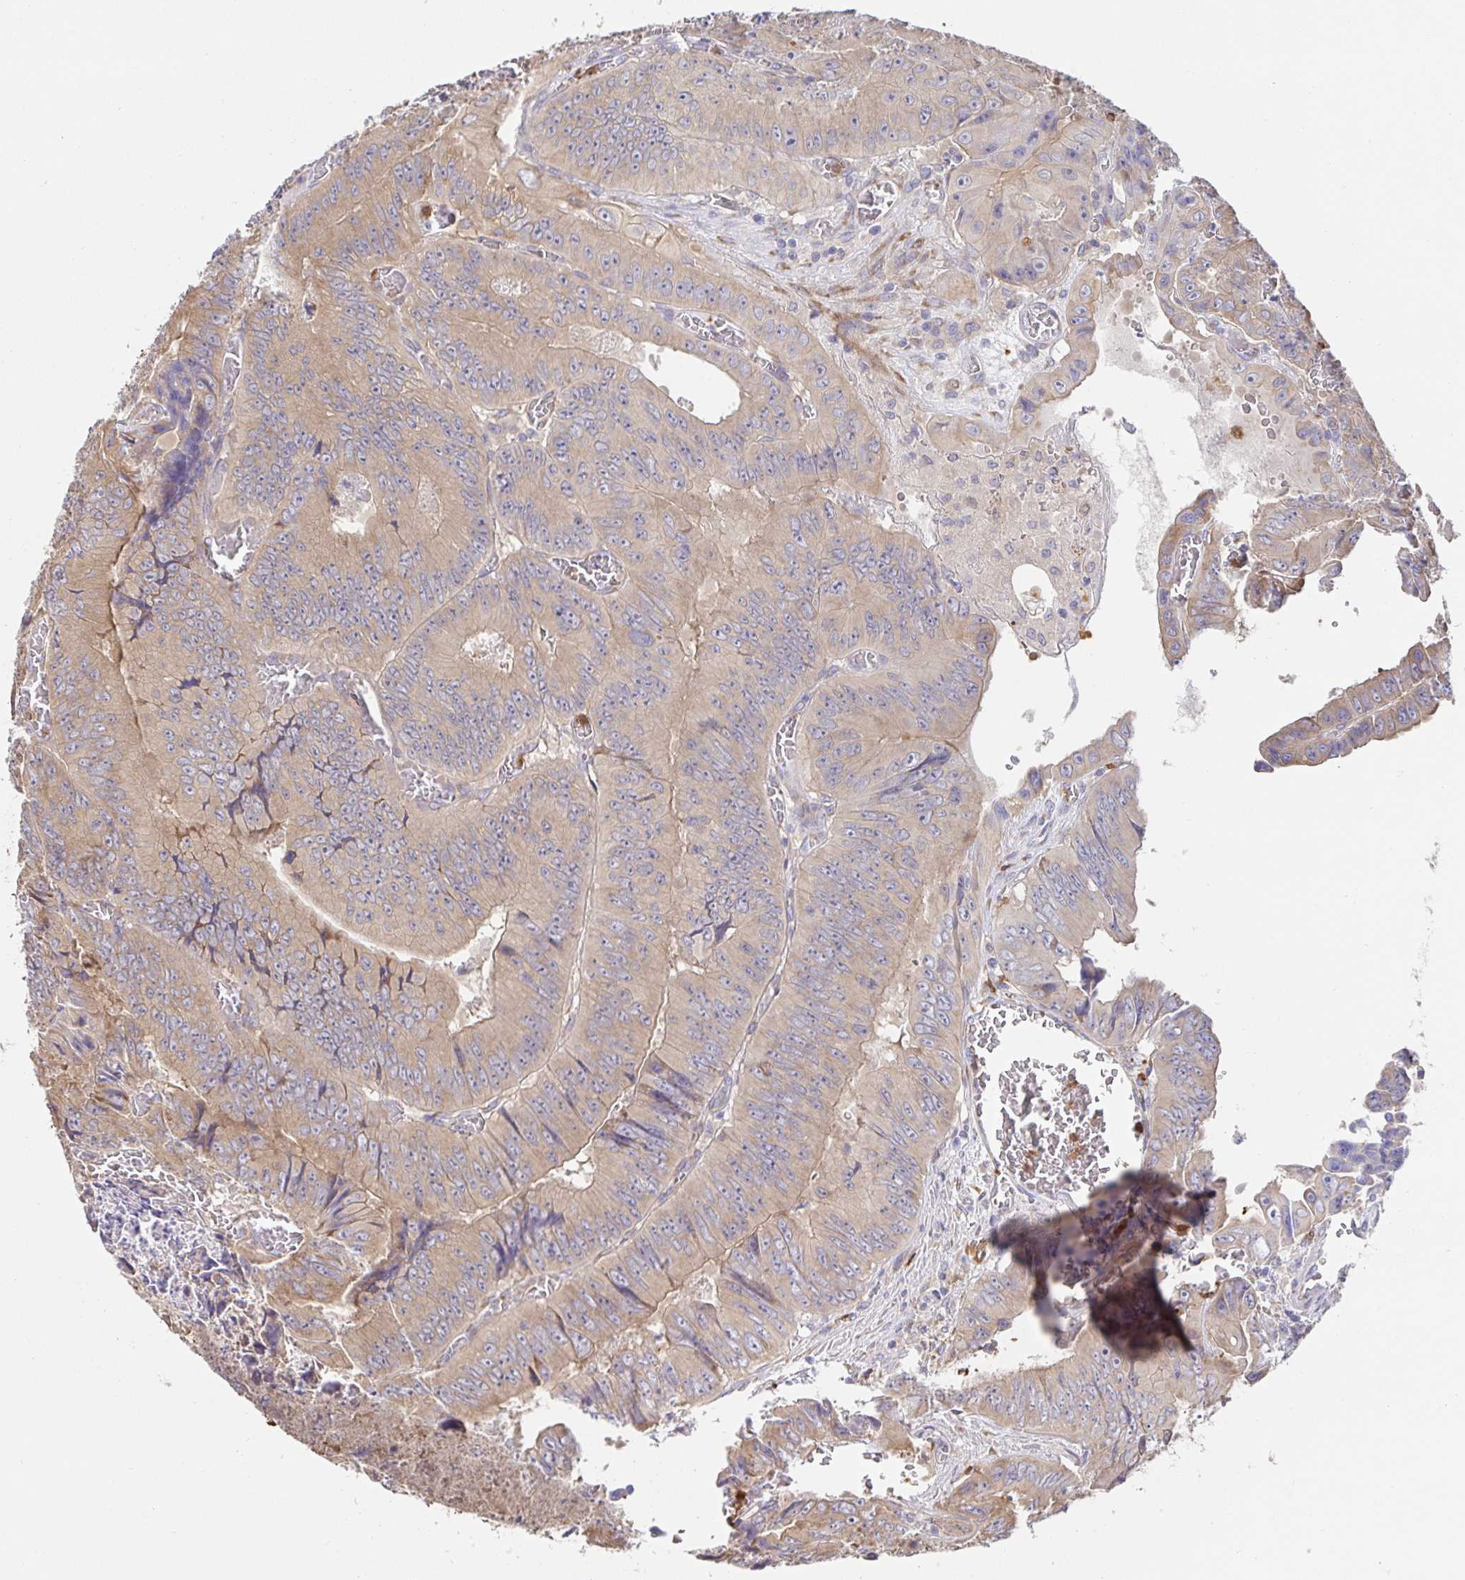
{"staining": {"intensity": "weak", "quantity": ">75%", "location": "cytoplasmic/membranous"}, "tissue": "colorectal cancer", "cell_type": "Tumor cells", "image_type": "cancer", "snomed": [{"axis": "morphology", "description": "Adenocarcinoma, NOS"}, {"axis": "topography", "description": "Colon"}], "caption": "A low amount of weak cytoplasmic/membranous positivity is appreciated in about >75% of tumor cells in colorectal adenocarcinoma tissue.", "gene": "PDPK1", "patient": {"sex": "female", "age": 84}}